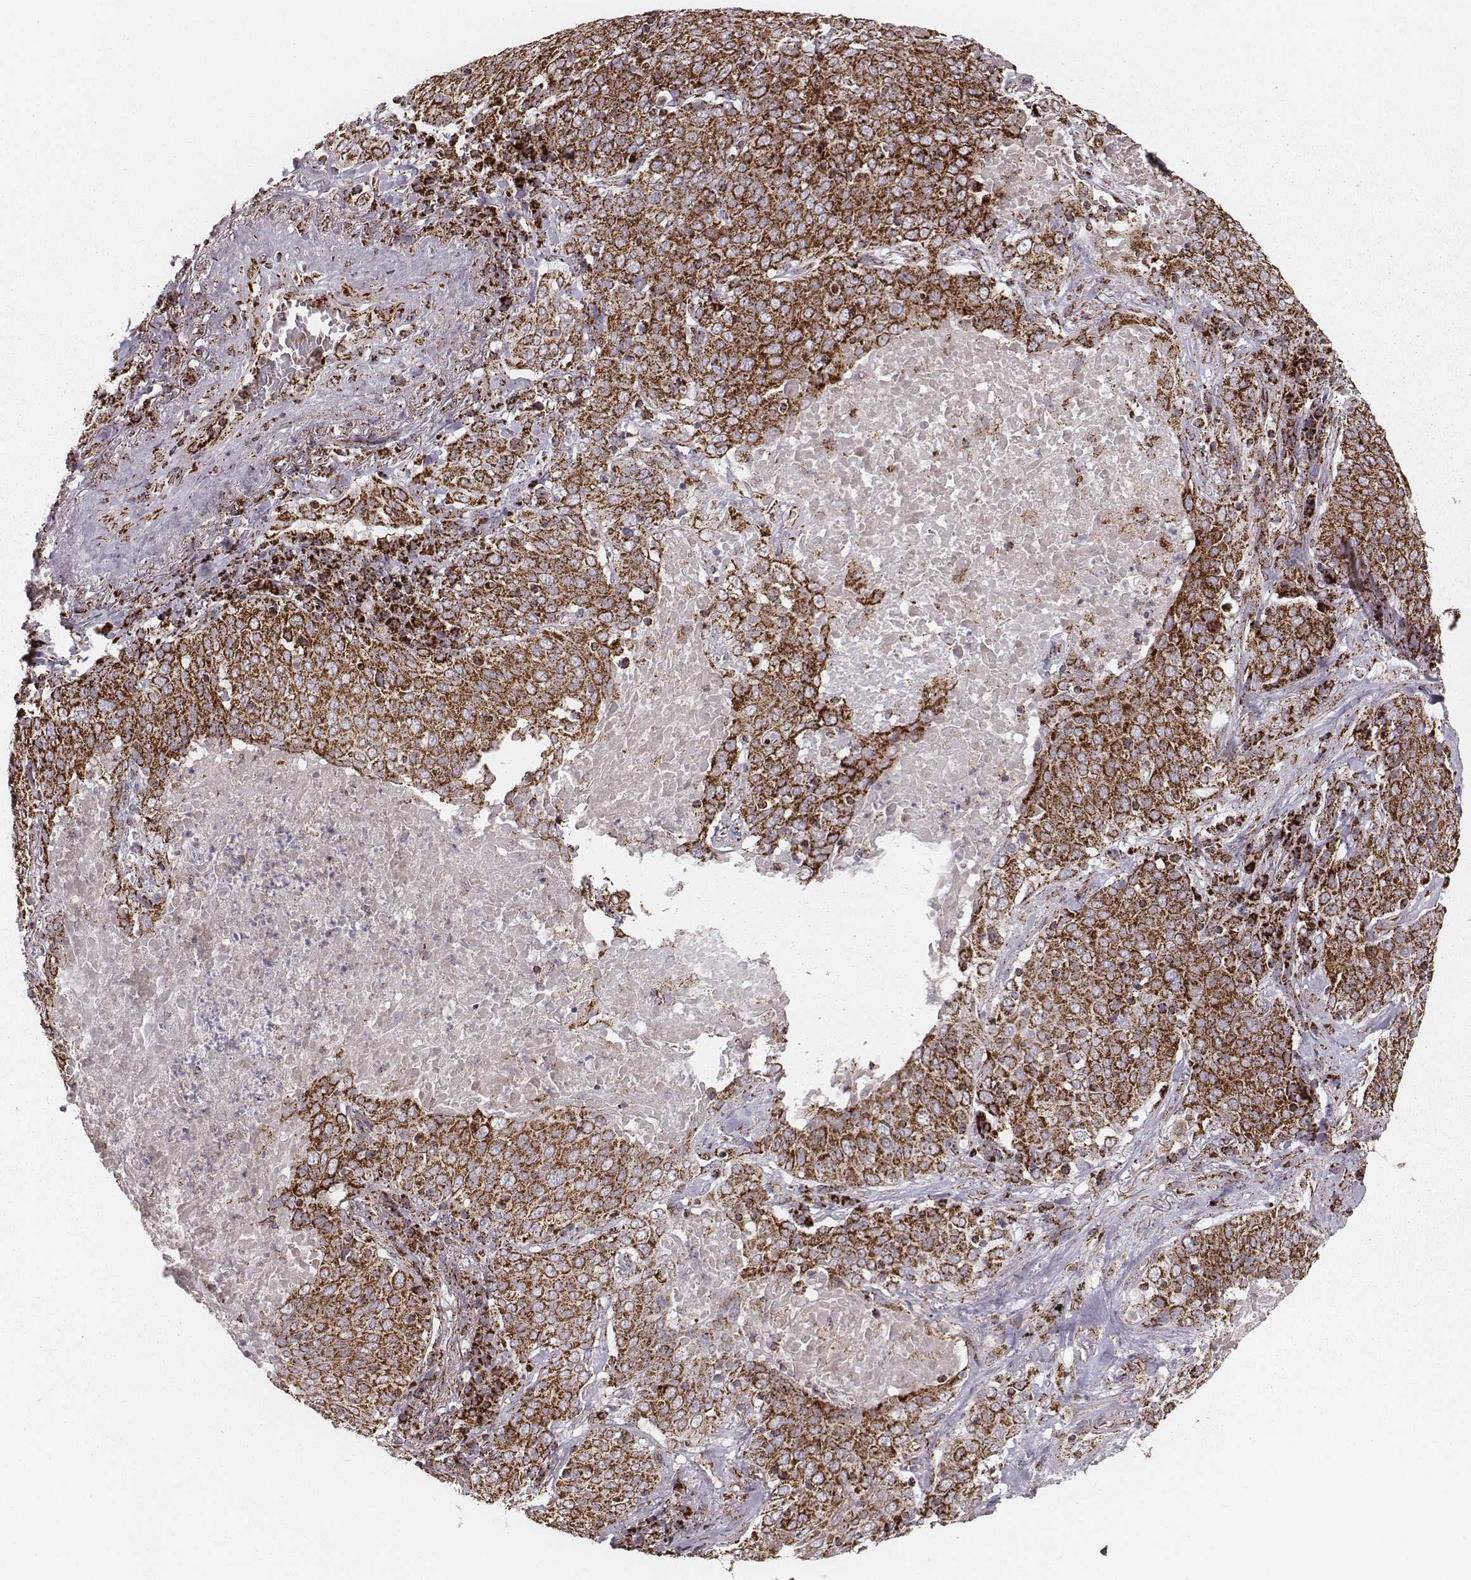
{"staining": {"intensity": "strong", "quantity": ">75%", "location": "cytoplasmic/membranous"}, "tissue": "lung cancer", "cell_type": "Tumor cells", "image_type": "cancer", "snomed": [{"axis": "morphology", "description": "Squamous cell carcinoma, NOS"}, {"axis": "topography", "description": "Lung"}], "caption": "High-power microscopy captured an IHC image of squamous cell carcinoma (lung), revealing strong cytoplasmic/membranous positivity in approximately >75% of tumor cells.", "gene": "TUFM", "patient": {"sex": "male", "age": 82}}